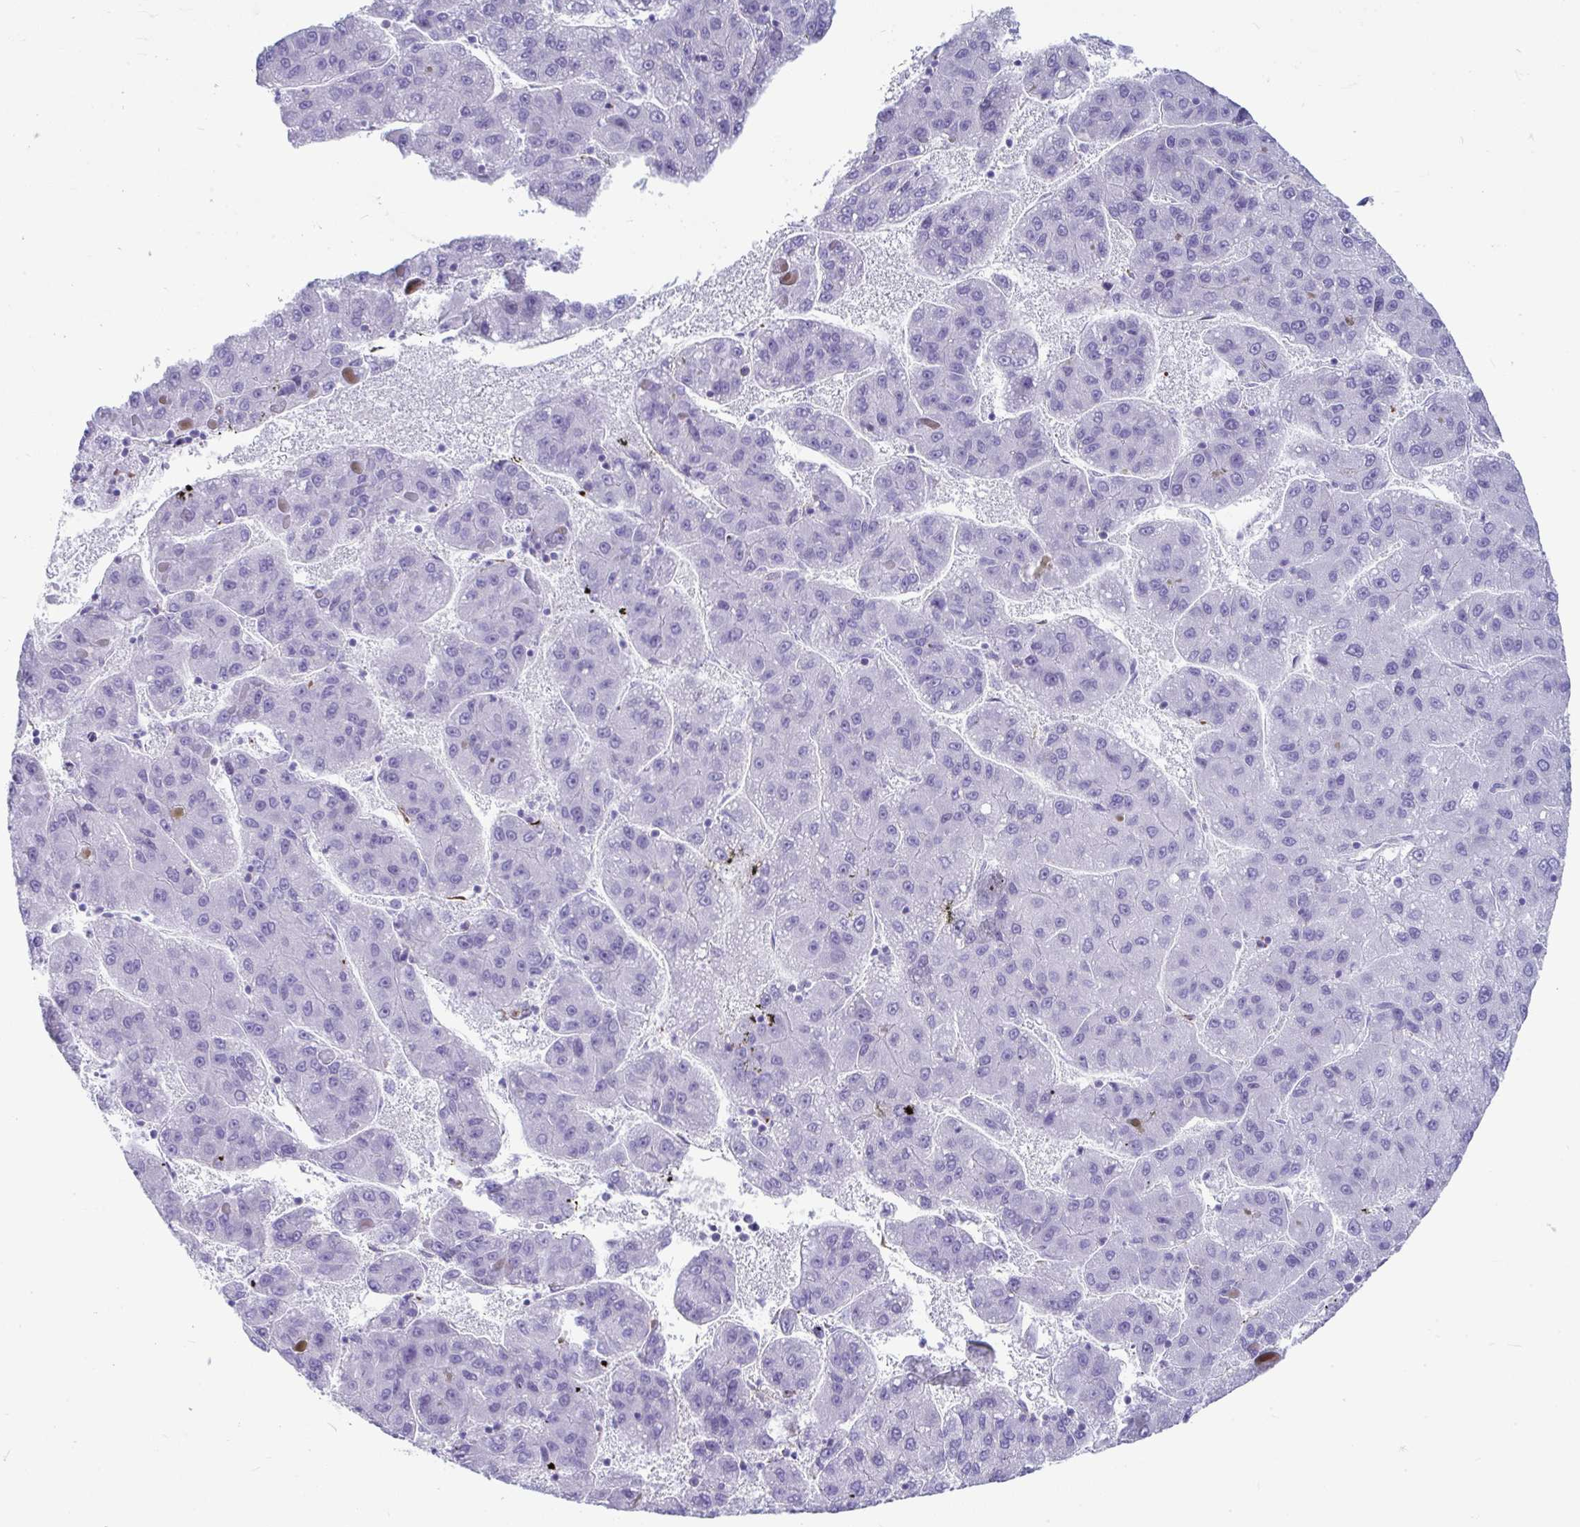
{"staining": {"intensity": "negative", "quantity": "none", "location": "none"}, "tissue": "liver cancer", "cell_type": "Tumor cells", "image_type": "cancer", "snomed": [{"axis": "morphology", "description": "Carcinoma, Hepatocellular, NOS"}, {"axis": "topography", "description": "Liver"}], "caption": "Protein analysis of liver cancer shows no significant expression in tumor cells.", "gene": "GRXCR2", "patient": {"sex": "female", "age": 82}}